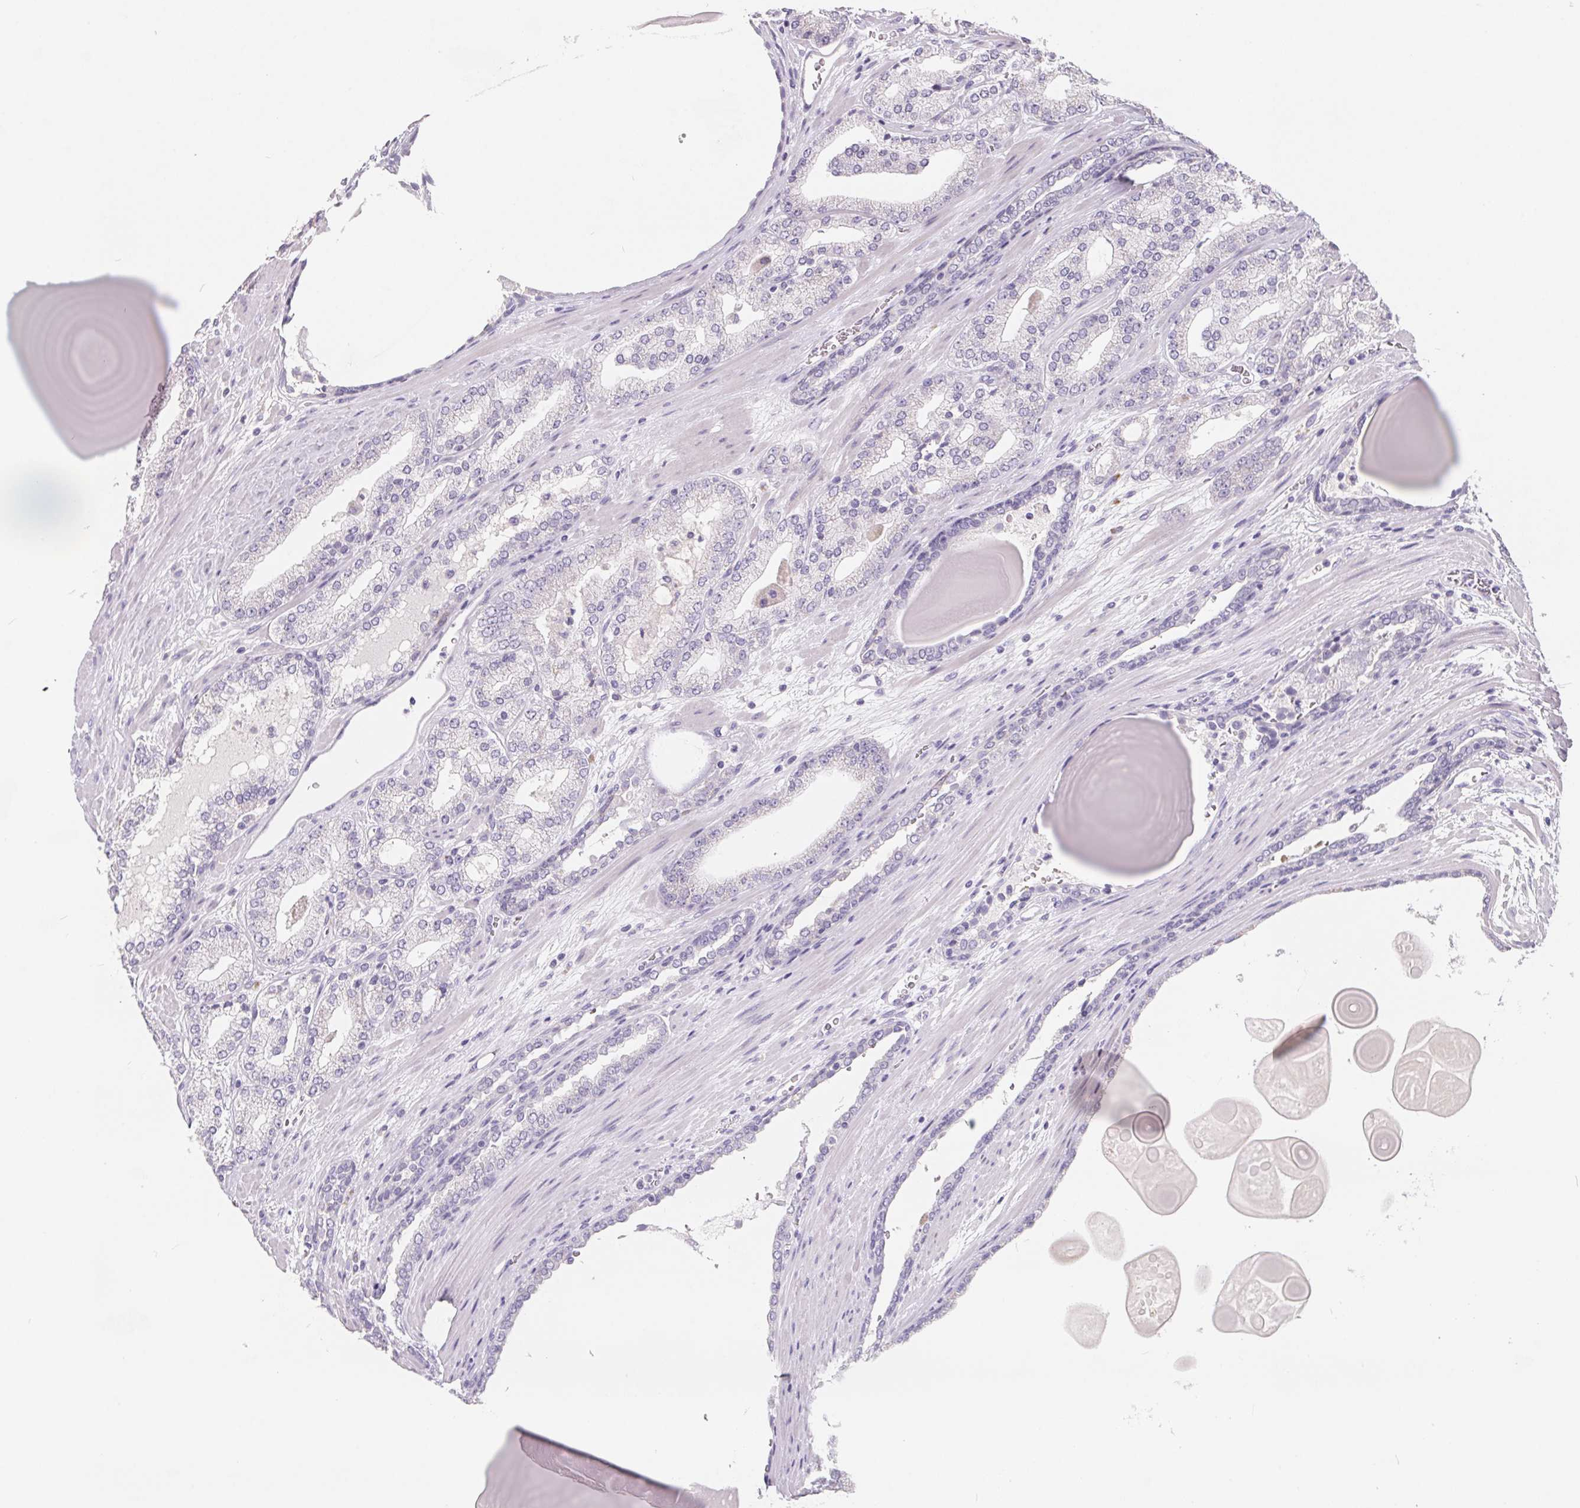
{"staining": {"intensity": "negative", "quantity": "none", "location": "none"}, "tissue": "prostate cancer", "cell_type": "Tumor cells", "image_type": "cancer", "snomed": [{"axis": "morphology", "description": "Adenocarcinoma, High grade"}, {"axis": "topography", "description": "Prostate"}], "caption": "The photomicrograph reveals no significant positivity in tumor cells of prostate cancer (high-grade adenocarcinoma).", "gene": "FDX1", "patient": {"sex": "male", "age": 64}}